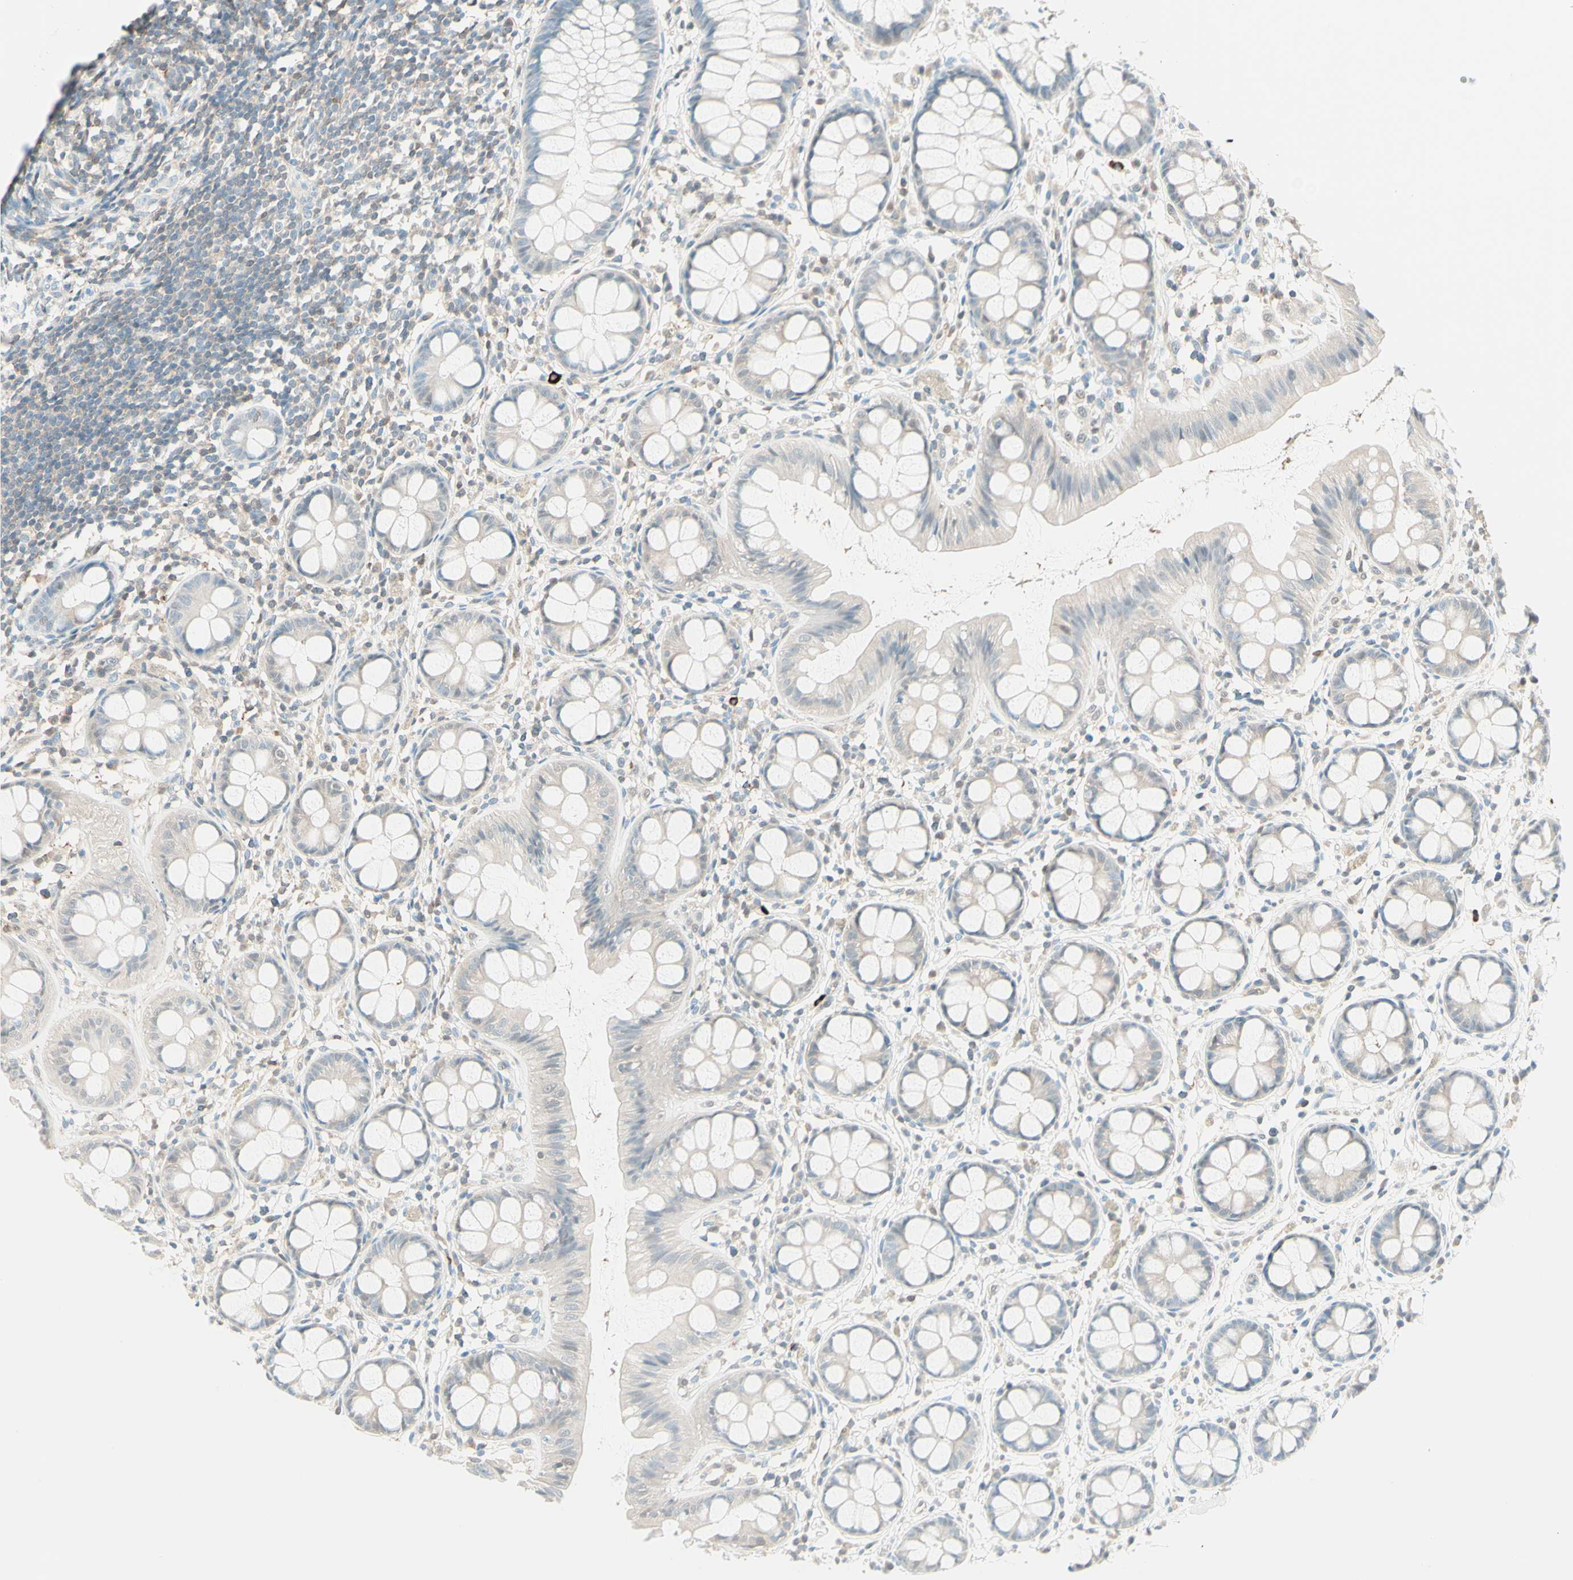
{"staining": {"intensity": "weak", "quantity": ">75%", "location": "cytoplasmic/membranous"}, "tissue": "rectum", "cell_type": "Glandular cells", "image_type": "normal", "snomed": [{"axis": "morphology", "description": "Normal tissue, NOS"}, {"axis": "topography", "description": "Rectum"}], "caption": "DAB immunohistochemical staining of normal human rectum demonstrates weak cytoplasmic/membranous protein positivity in about >75% of glandular cells.", "gene": "UPK3B", "patient": {"sex": "female", "age": 66}}